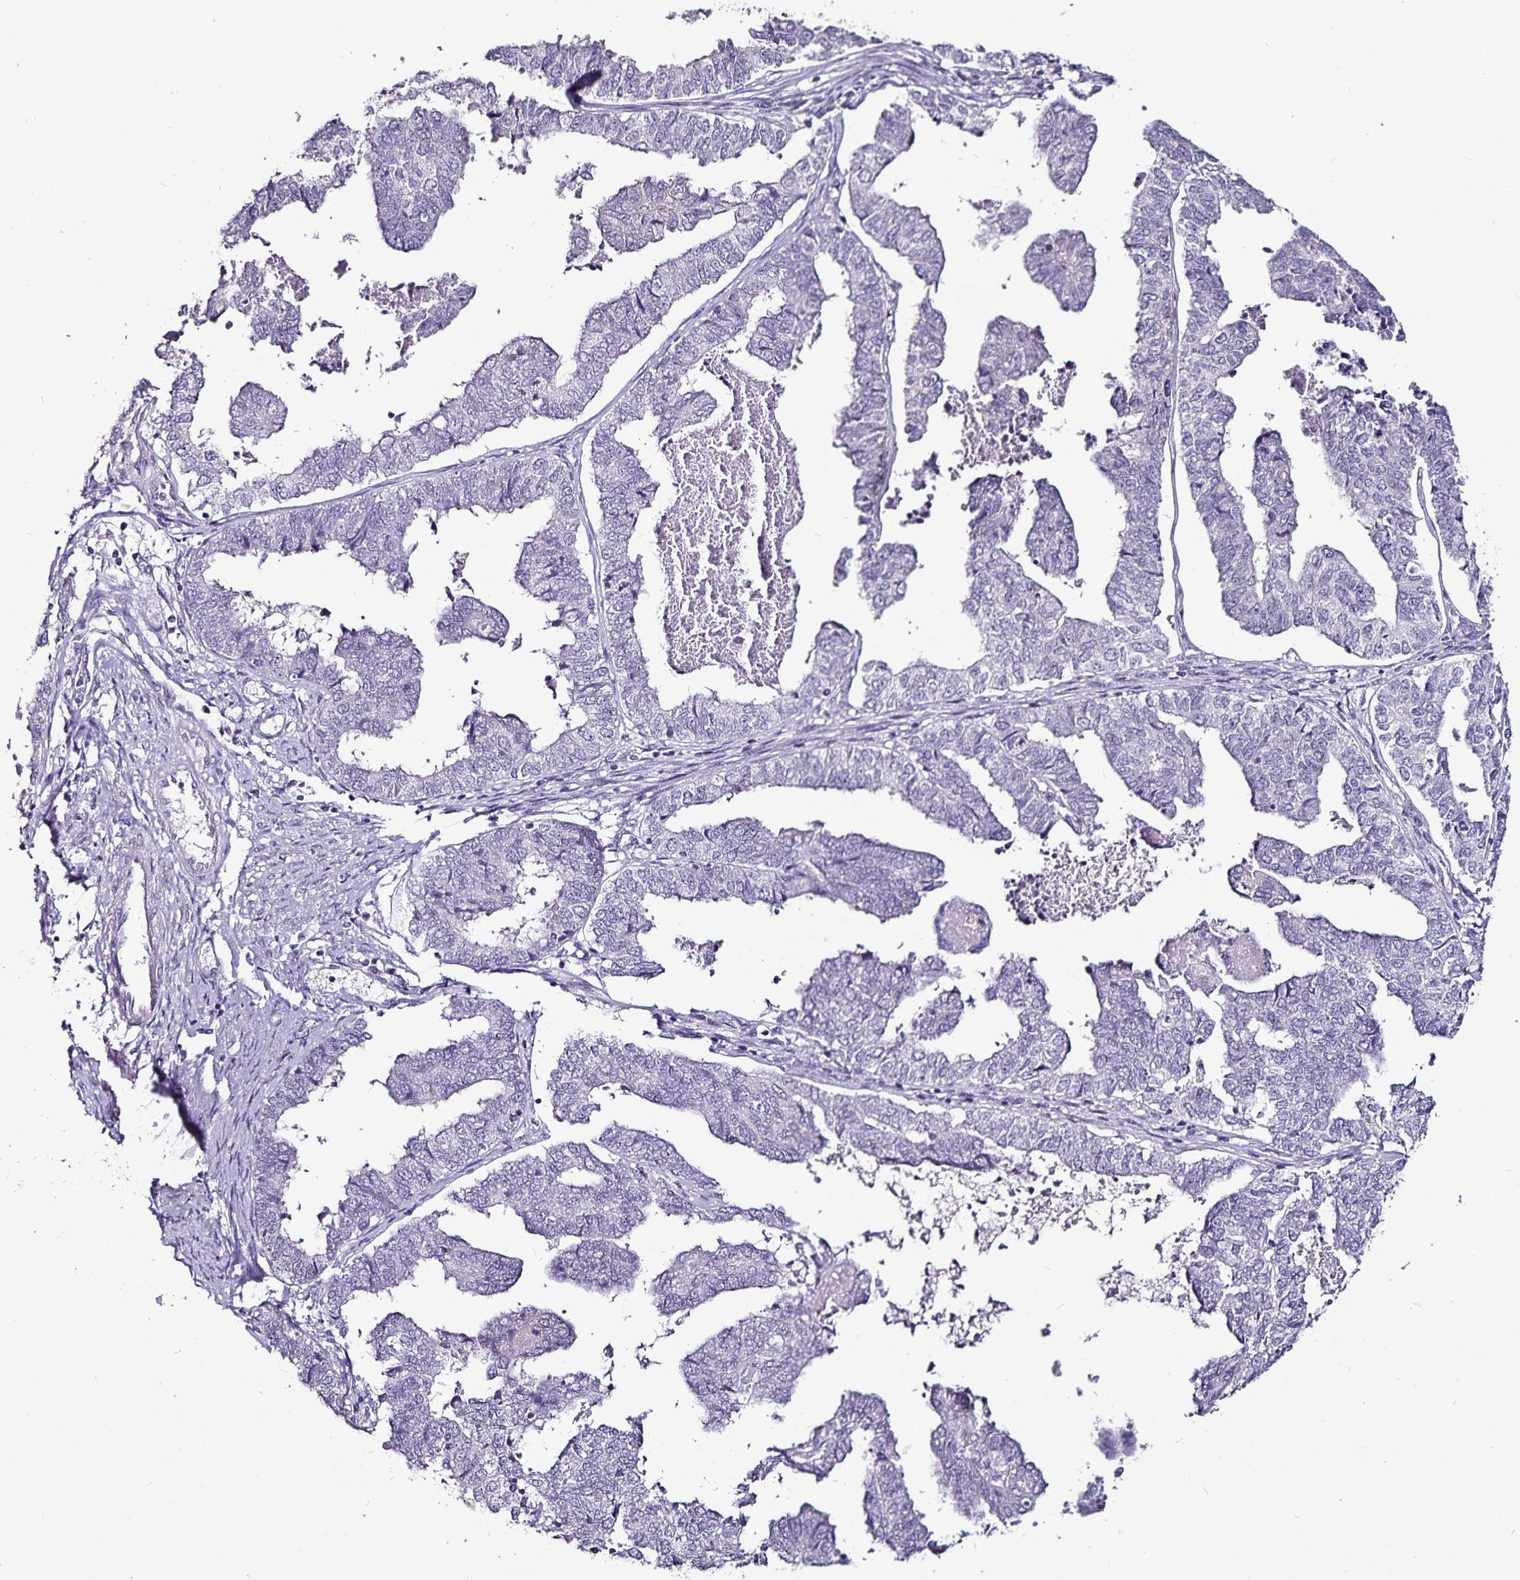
{"staining": {"intensity": "negative", "quantity": "none", "location": "none"}, "tissue": "endometrial cancer", "cell_type": "Tumor cells", "image_type": "cancer", "snomed": [{"axis": "morphology", "description": "Adenocarcinoma, NOS"}, {"axis": "topography", "description": "Endometrium"}], "caption": "The histopathology image reveals no significant expression in tumor cells of endometrial cancer (adenocarcinoma). (DAB (3,3'-diaminobenzidine) immunohistochemistry (IHC), high magnification).", "gene": "CA12", "patient": {"sex": "female", "age": 73}}